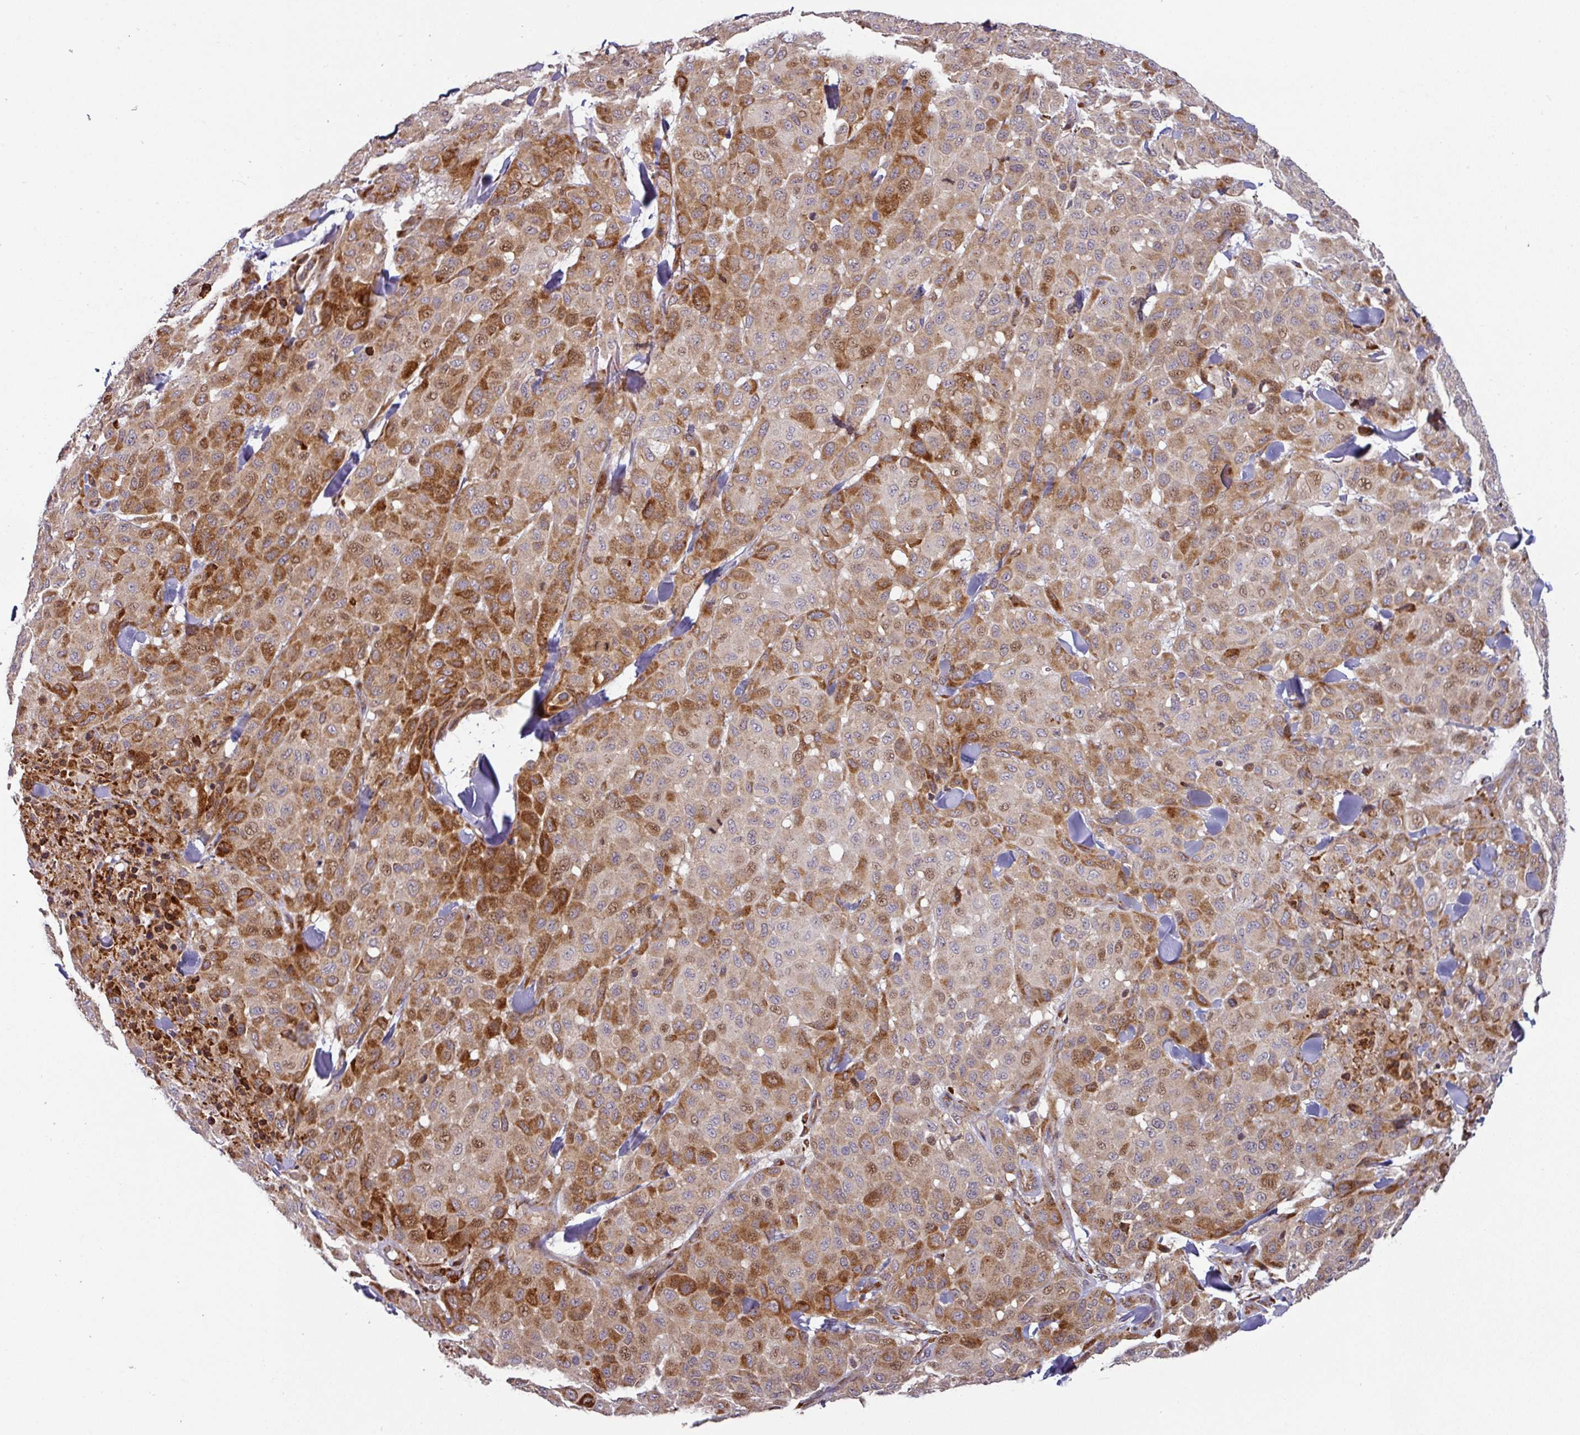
{"staining": {"intensity": "strong", "quantity": "<25%", "location": "cytoplasmic/membranous,nuclear"}, "tissue": "melanoma", "cell_type": "Tumor cells", "image_type": "cancer", "snomed": [{"axis": "morphology", "description": "Malignant melanoma, Metastatic site"}, {"axis": "topography", "description": "Skin"}], "caption": "This histopathology image displays malignant melanoma (metastatic site) stained with immunohistochemistry (IHC) to label a protein in brown. The cytoplasmic/membranous and nuclear of tumor cells show strong positivity for the protein. Nuclei are counter-stained blue.", "gene": "CASP2", "patient": {"sex": "female", "age": 81}}